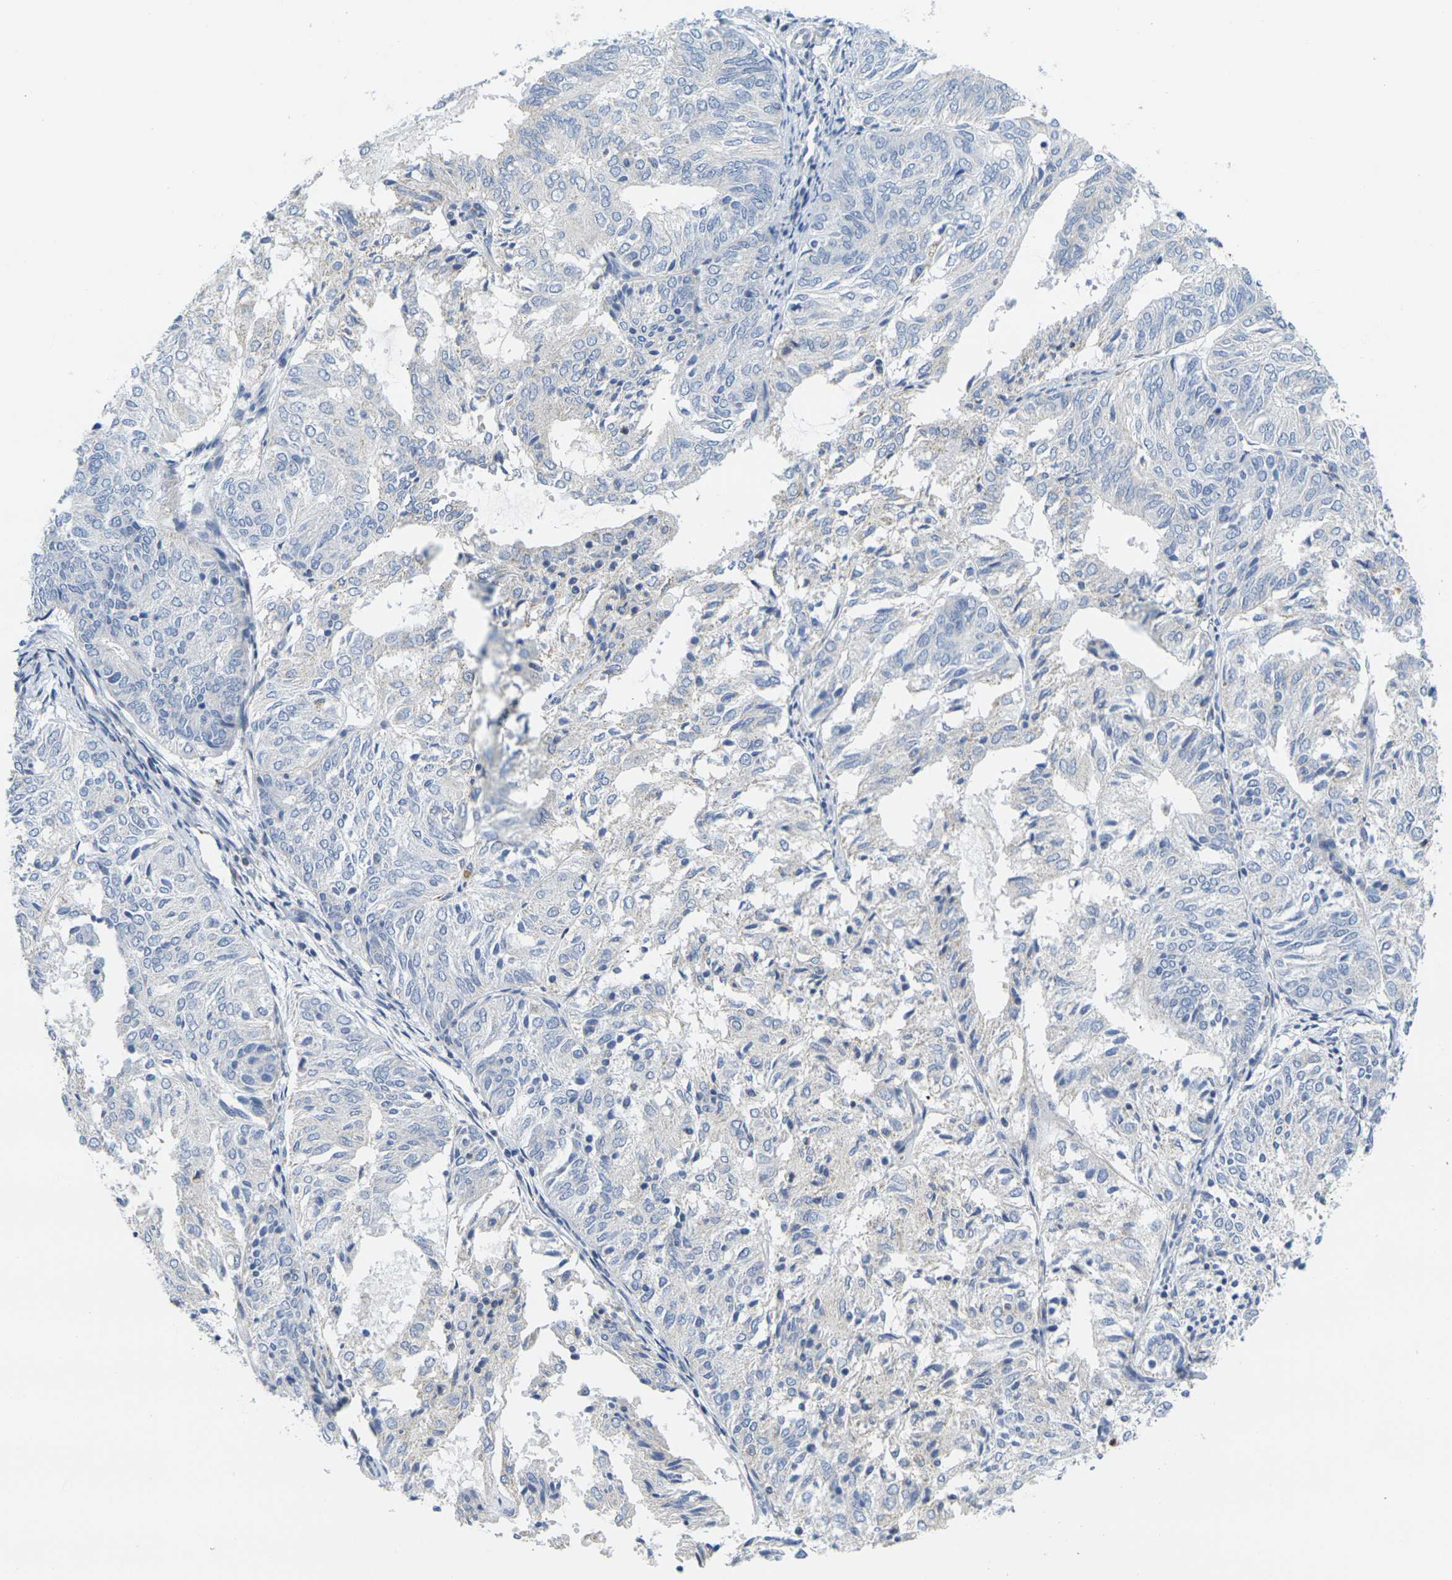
{"staining": {"intensity": "negative", "quantity": "none", "location": "none"}, "tissue": "endometrial cancer", "cell_type": "Tumor cells", "image_type": "cancer", "snomed": [{"axis": "morphology", "description": "Adenocarcinoma, NOS"}, {"axis": "topography", "description": "Uterus"}], "caption": "High power microscopy histopathology image of an immunohistochemistry (IHC) image of endometrial cancer (adenocarcinoma), revealing no significant expression in tumor cells.", "gene": "KLK5", "patient": {"sex": "female", "age": 60}}